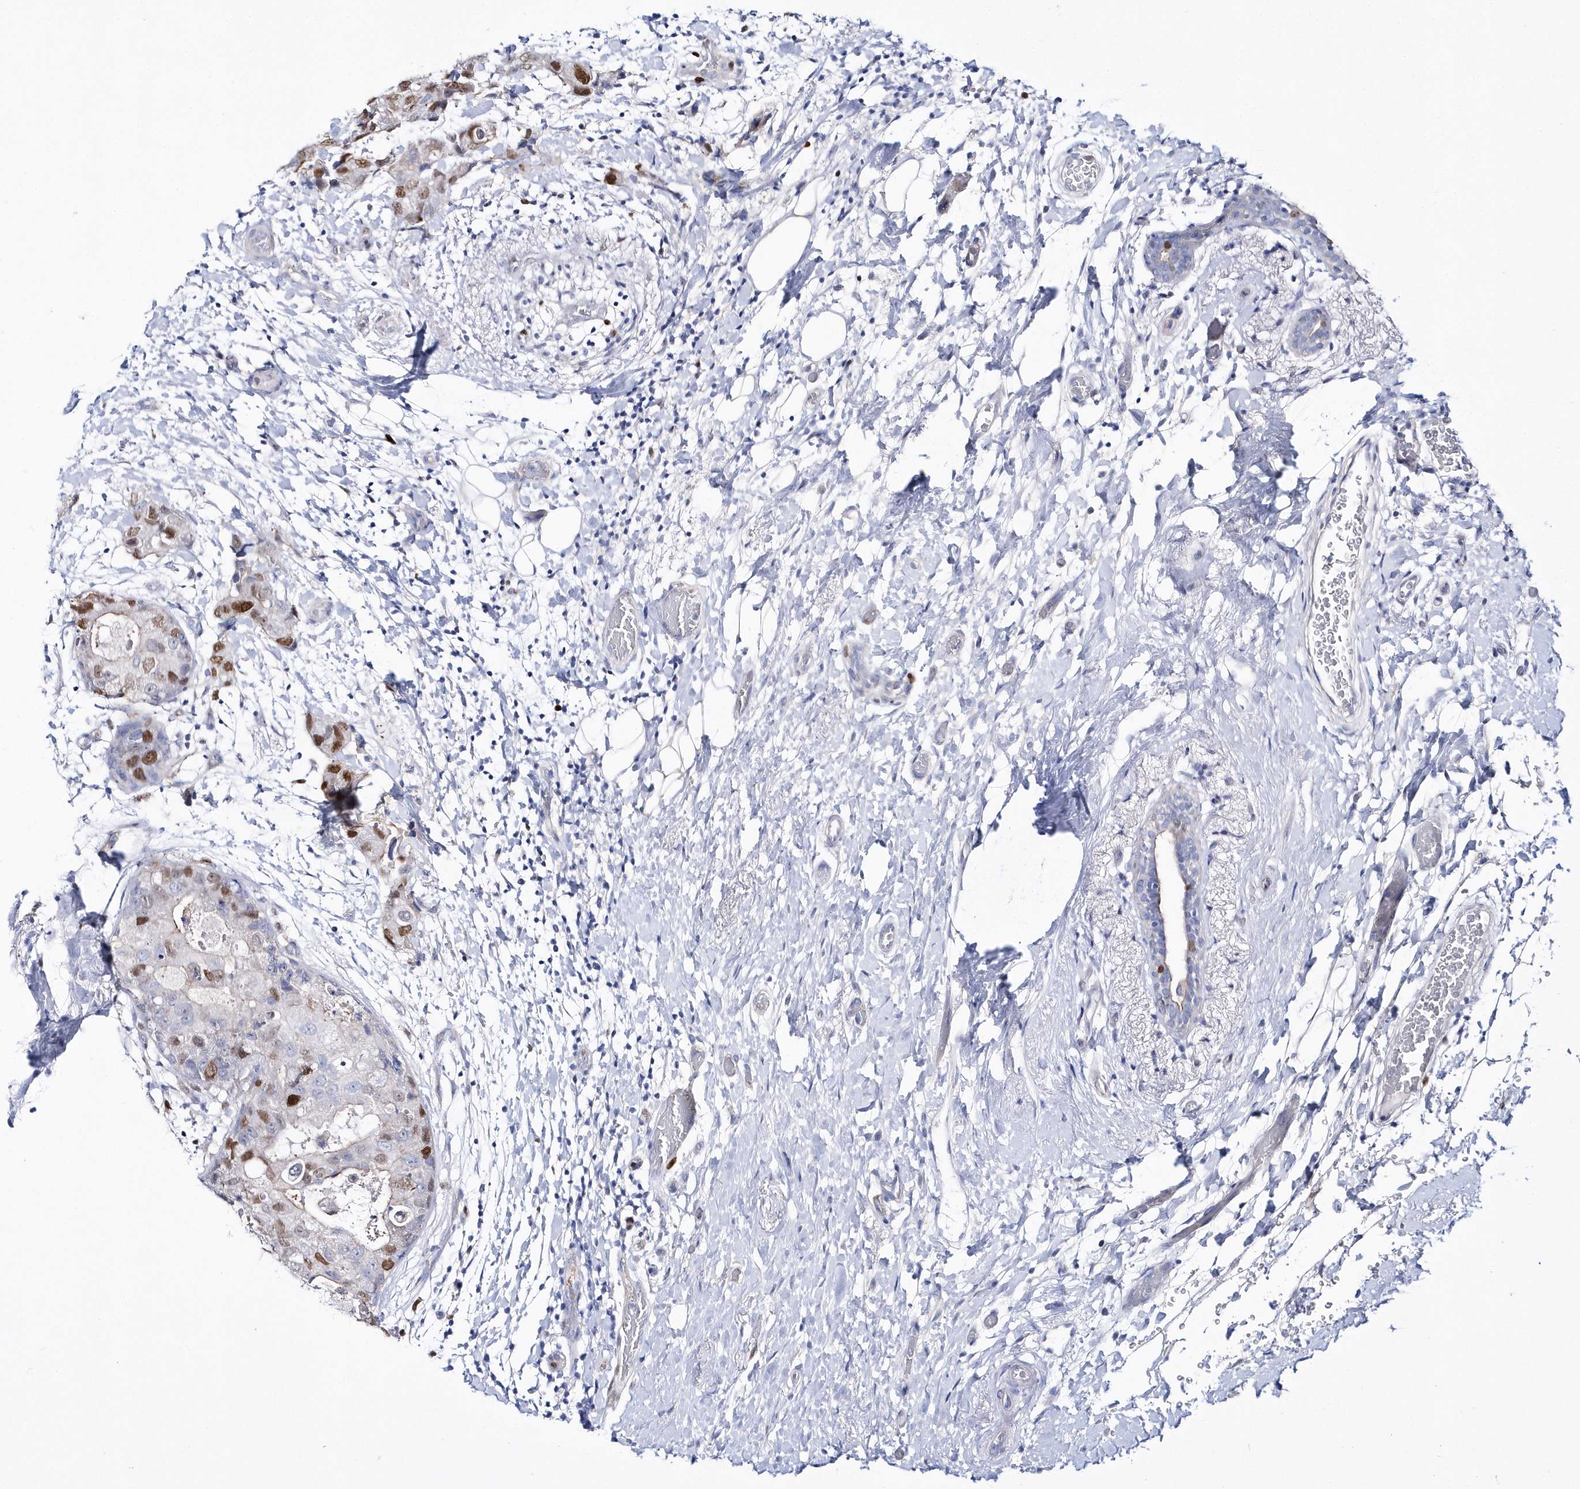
{"staining": {"intensity": "moderate", "quantity": "25%-75%", "location": "nuclear"}, "tissue": "breast cancer", "cell_type": "Tumor cells", "image_type": "cancer", "snomed": [{"axis": "morphology", "description": "Duct carcinoma"}, {"axis": "topography", "description": "Breast"}], "caption": "Immunohistochemistry (IHC) of human breast cancer (infiltrating ductal carcinoma) displays medium levels of moderate nuclear positivity in approximately 25%-75% of tumor cells.", "gene": "TMCO6", "patient": {"sex": "female", "age": 62}}